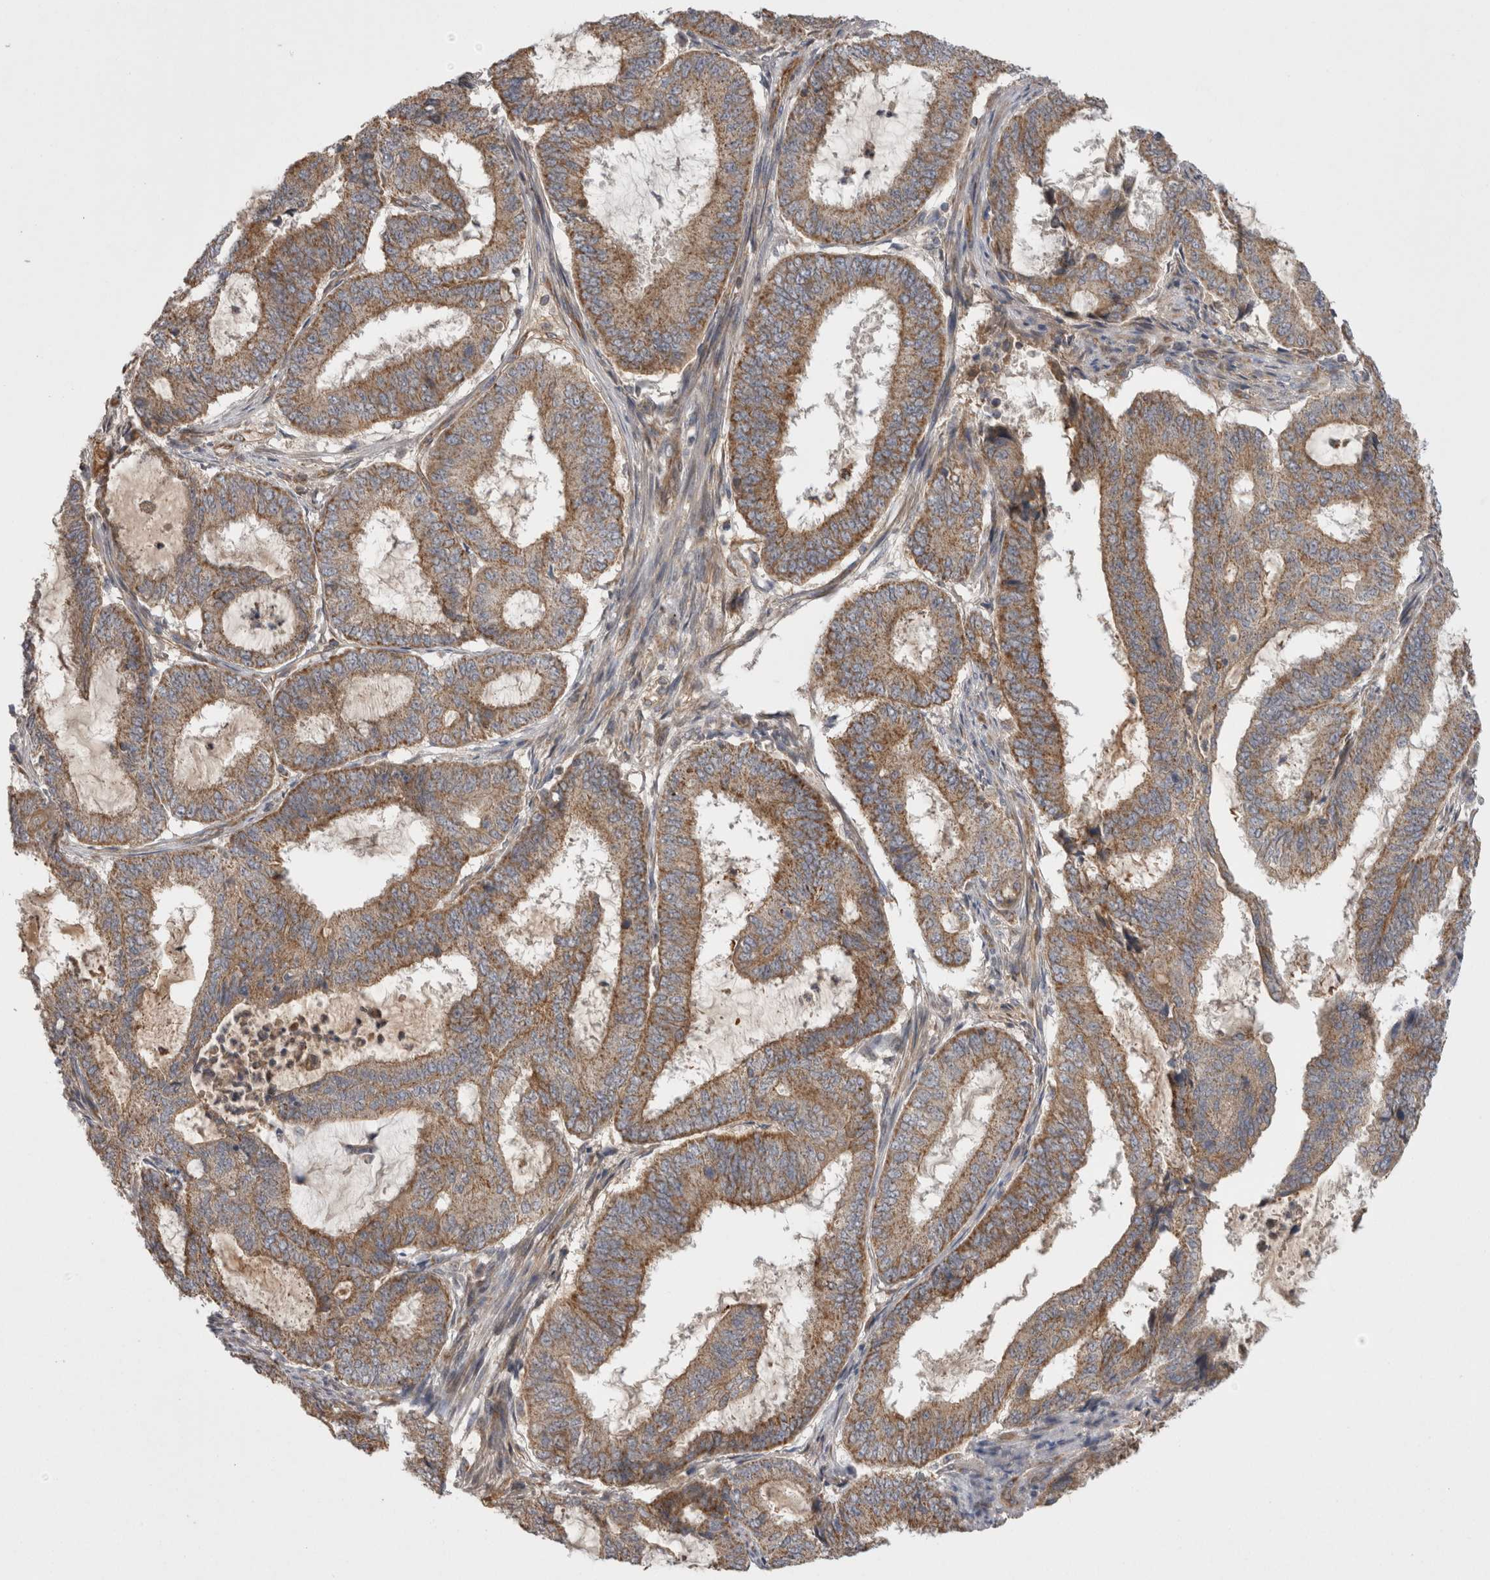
{"staining": {"intensity": "moderate", "quantity": ">75%", "location": "cytoplasmic/membranous"}, "tissue": "endometrial cancer", "cell_type": "Tumor cells", "image_type": "cancer", "snomed": [{"axis": "morphology", "description": "Adenocarcinoma, NOS"}, {"axis": "topography", "description": "Endometrium"}], "caption": "Protein expression analysis of human endometrial cancer (adenocarcinoma) reveals moderate cytoplasmic/membranous positivity in about >75% of tumor cells.", "gene": "DARS2", "patient": {"sex": "female", "age": 51}}